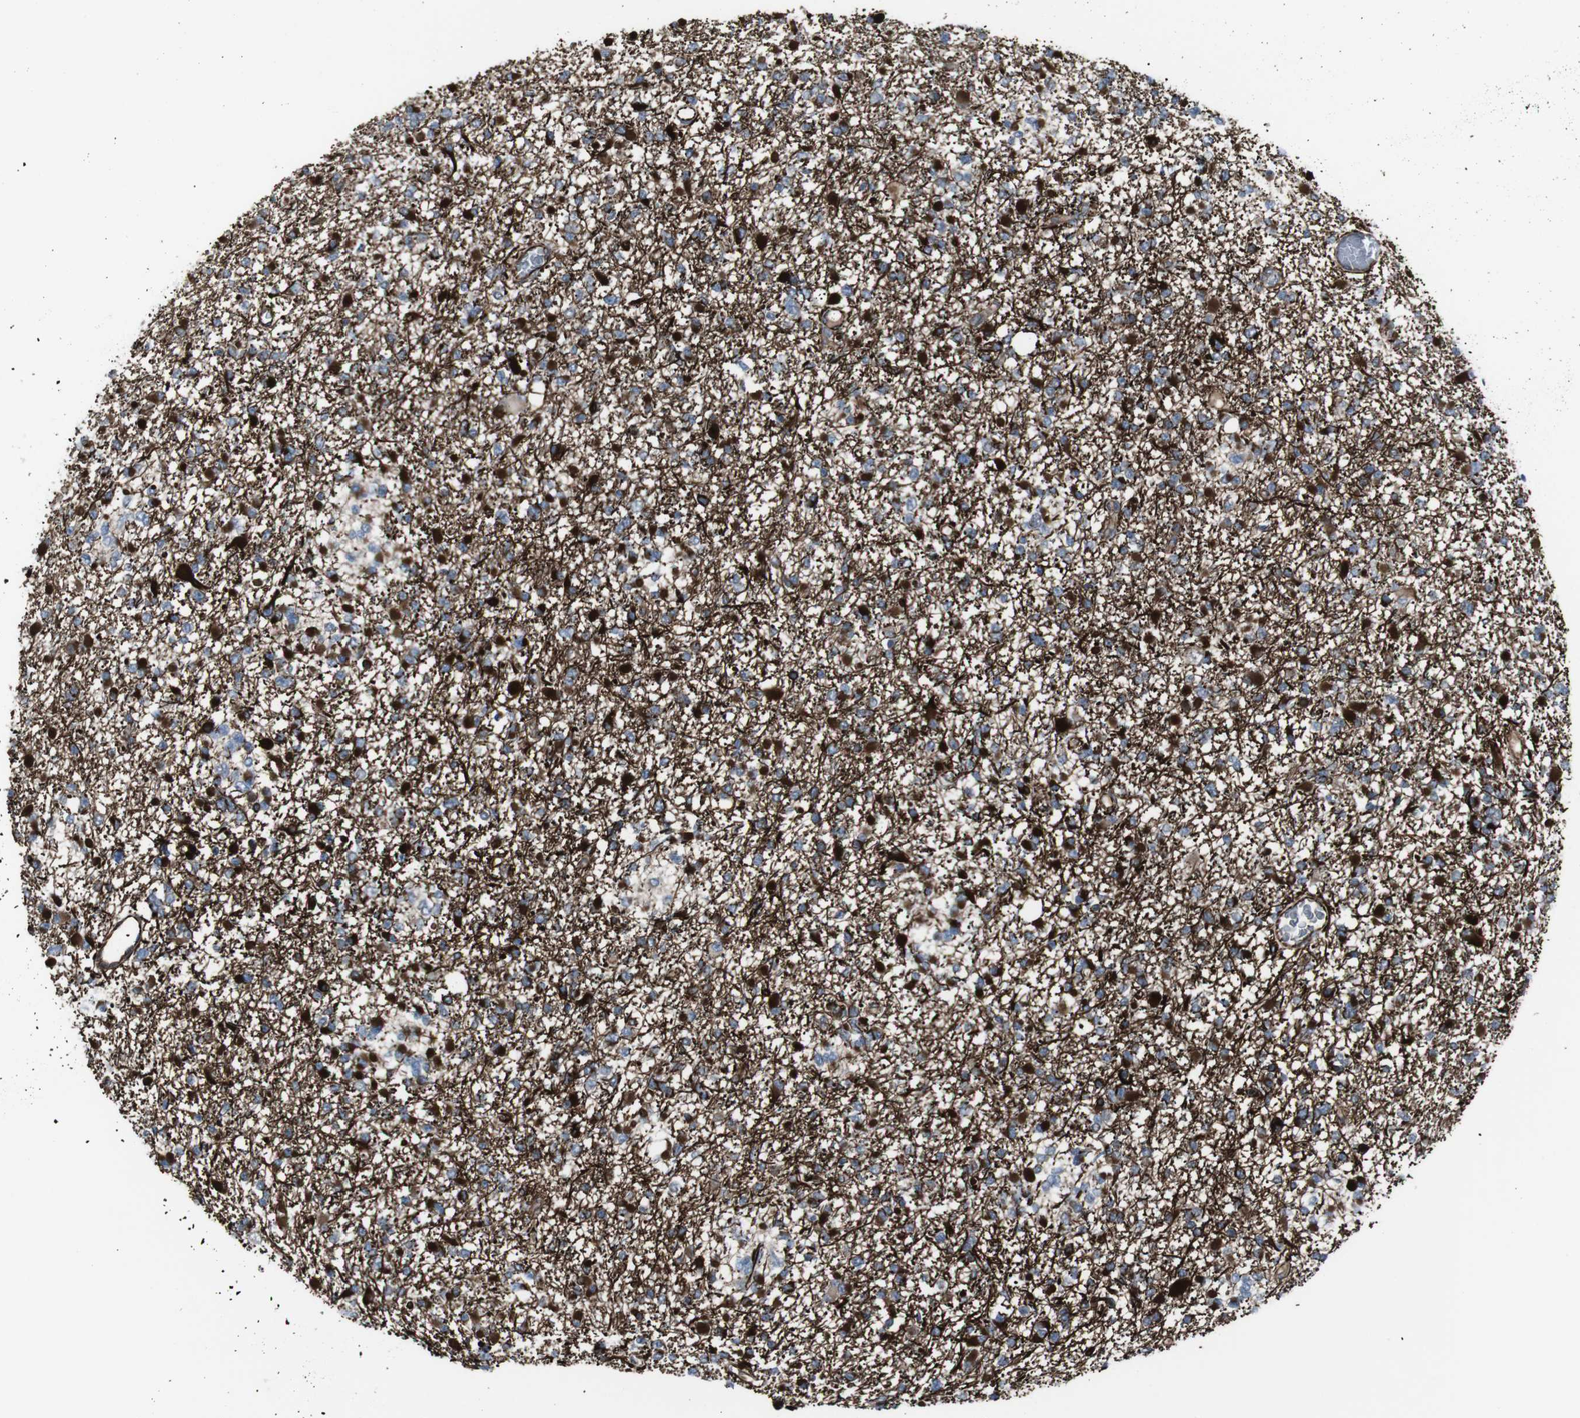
{"staining": {"intensity": "strong", "quantity": "25%-75%", "location": "cytoplasmic/membranous"}, "tissue": "glioma", "cell_type": "Tumor cells", "image_type": "cancer", "snomed": [{"axis": "morphology", "description": "Glioma, malignant, Low grade"}, {"axis": "topography", "description": "Brain"}], "caption": "Glioma was stained to show a protein in brown. There is high levels of strong cytoplasmic/membranous positivity in about 25%-75% of tumor cells.", "gene": "TMEM141", "patient": {"sex": "female", "age": 22}}